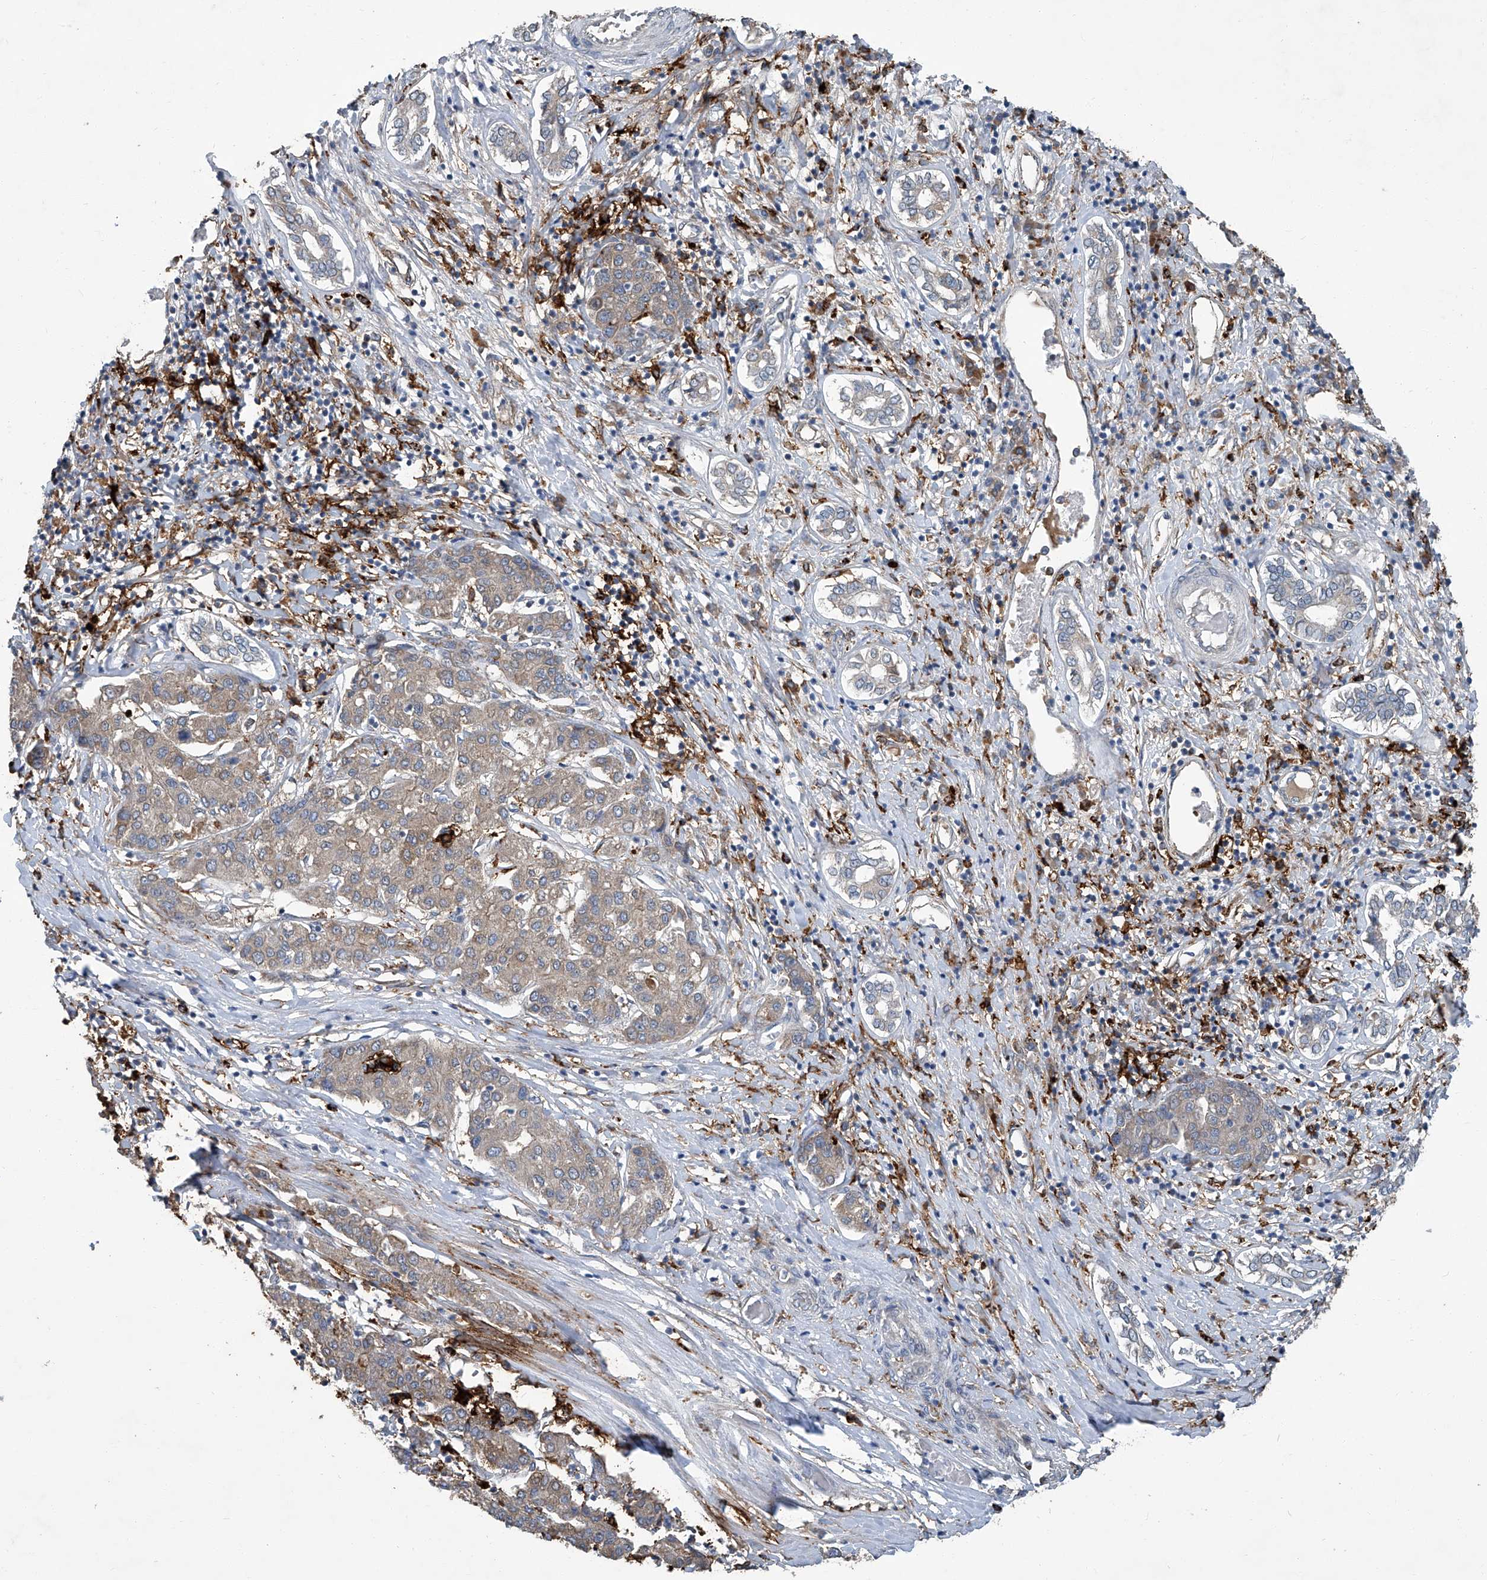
{"staining": {"intensity": "weak", "quantity": "<25%", "location": "cytoplasmic/membranous"}, "tissue": "liver cancer", "cell_type": "Tumor cells", "image_type": "cancer", "snomed": [{"axis": "morphology", "description": "Carcinoma, Hepatocellular, NOS"}, {"axis": "topography", "description": "Liver"}], "caption": "Image shows no significant protein staining in tumor cells of liver hepatocellular carcinoma.", "gene": "FAM167A", "patient": {"sex": "male", "age": 65}}